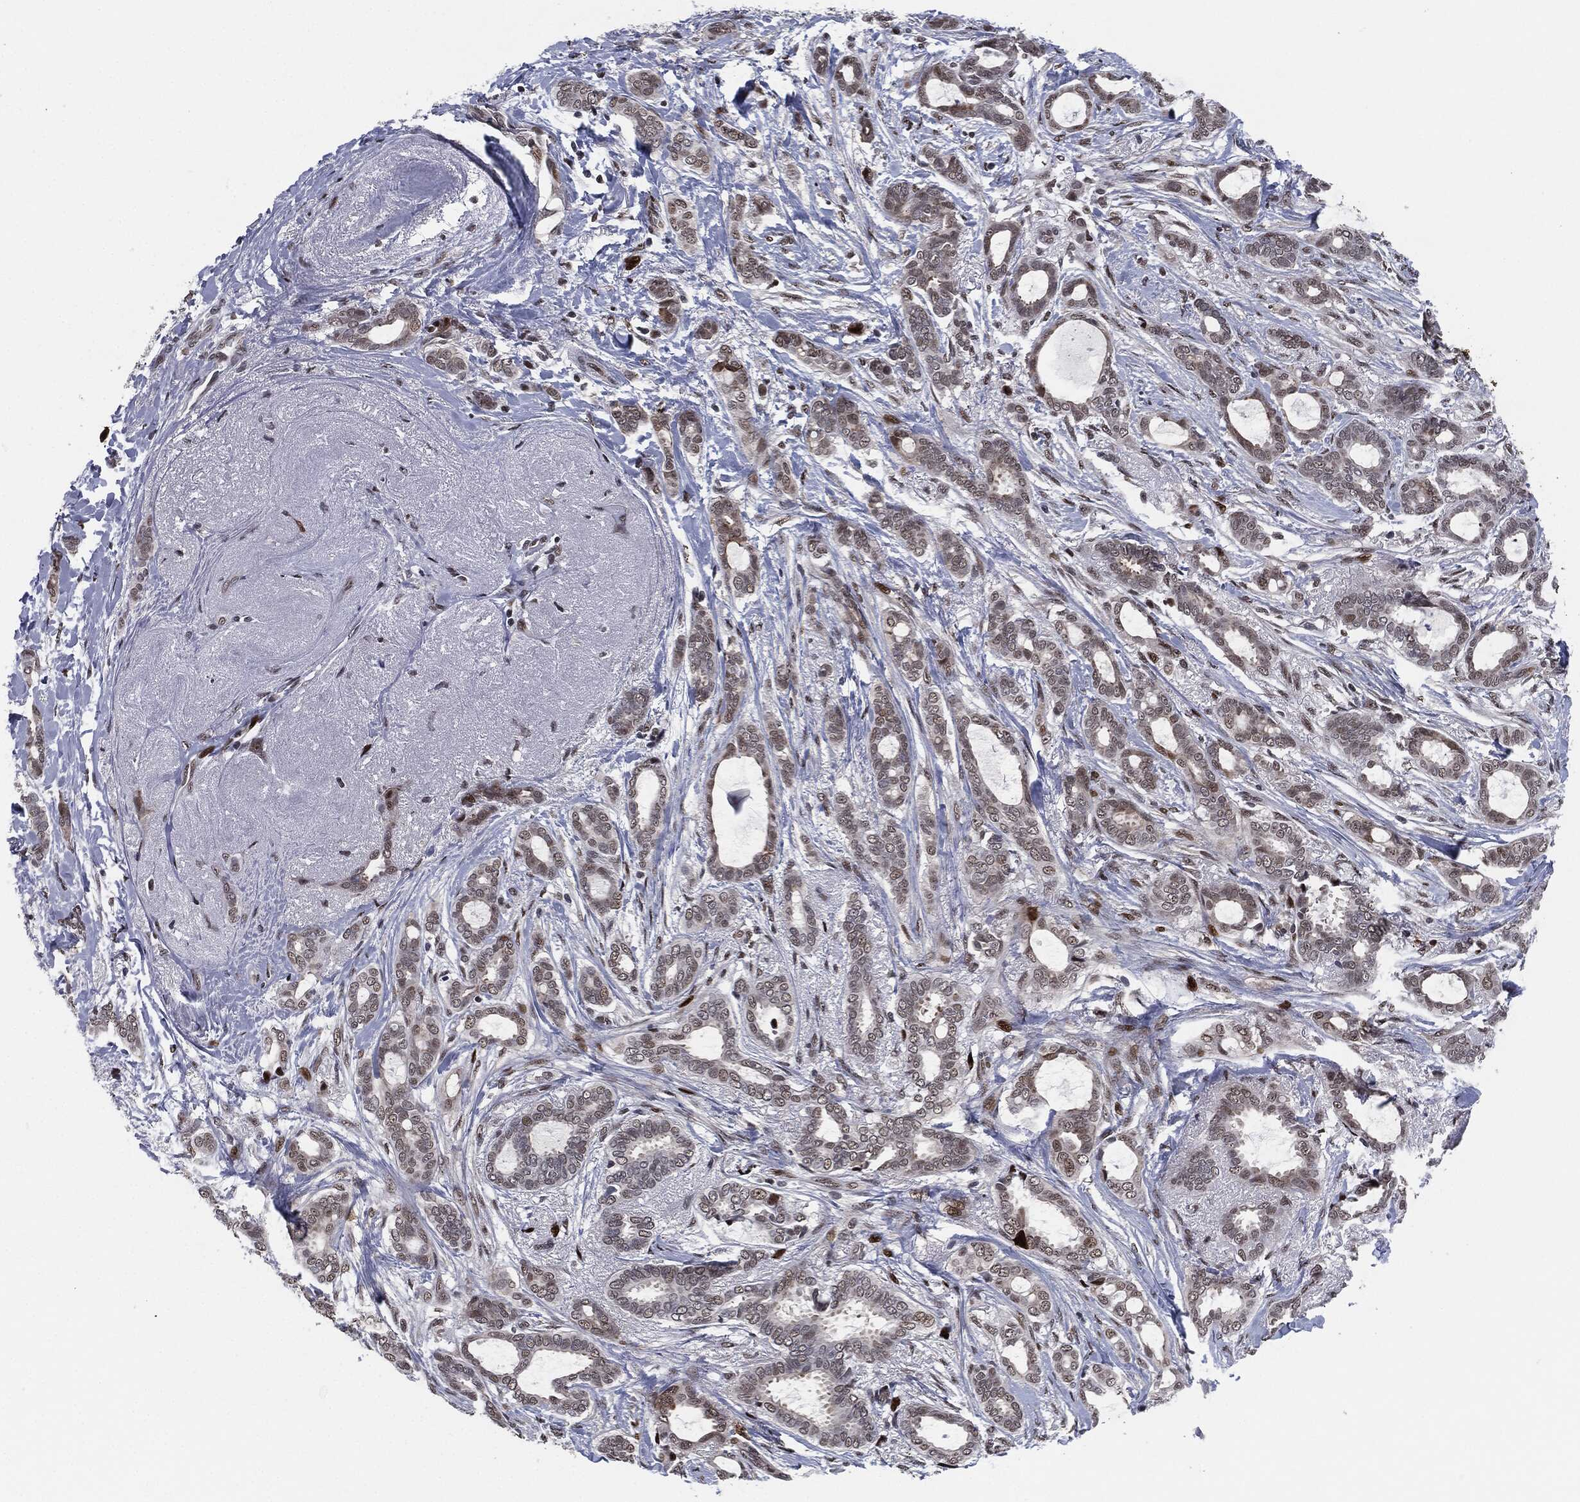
{"staining": {"intensity": "negative", "quantity": "none", "location": "none"}, "tissue": "breast cancer", "cell_type": "Tumor cells", "image_type": "cancer", "snomed": [{"axis": "morphology", "description": "Duct carcinoma"}, {"axis": "topography", "description": "Breast"}], "caption": "Breast cancer was stained to show a protein in brown. There is no significant staining in tumor cells.", "gene": "AKT2", "patient": {"sex": "female", "age": 51}}